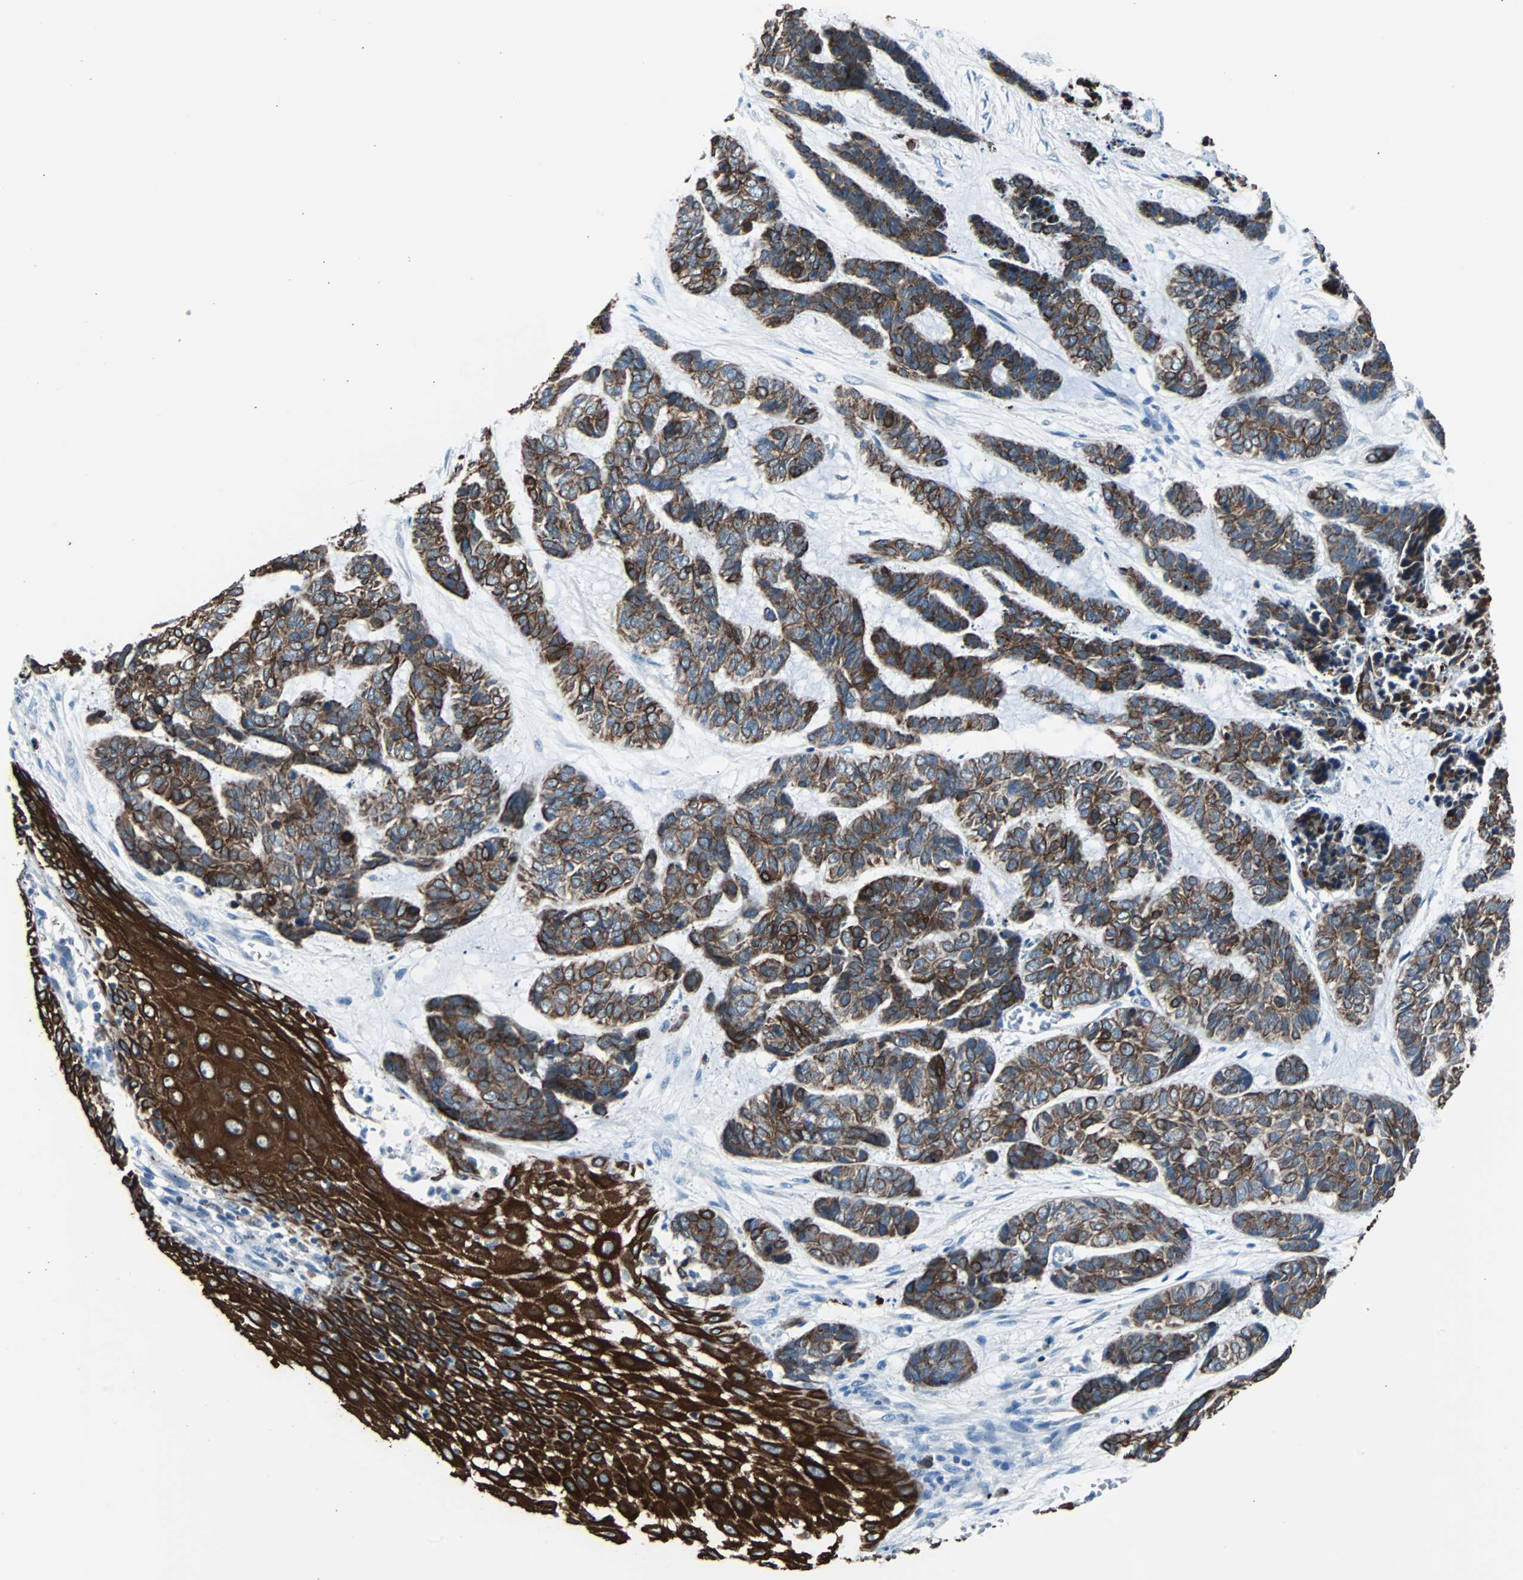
{"staining": {"intensity": "strong", "quantity": ">75%", "location": "cytoplasmic/membranous"}, "tissue": "skin cancer", "cell_type": "Tumor cells", "image_type": "cancer", "snomed": [{"axis": "morphology", "description": "Basal cell carcinoma"}, {"axis": "topography", "description": "Skin"}], "caption": "About >75% of tumor cells in human basal cell carcinoma (skin) demonstrate strong cytoplasmic/membranous protein expression as visualized by brown immunohistochemical staining.", "gene": "KRT7", "patient": {"sex": "female", "age": 64}}